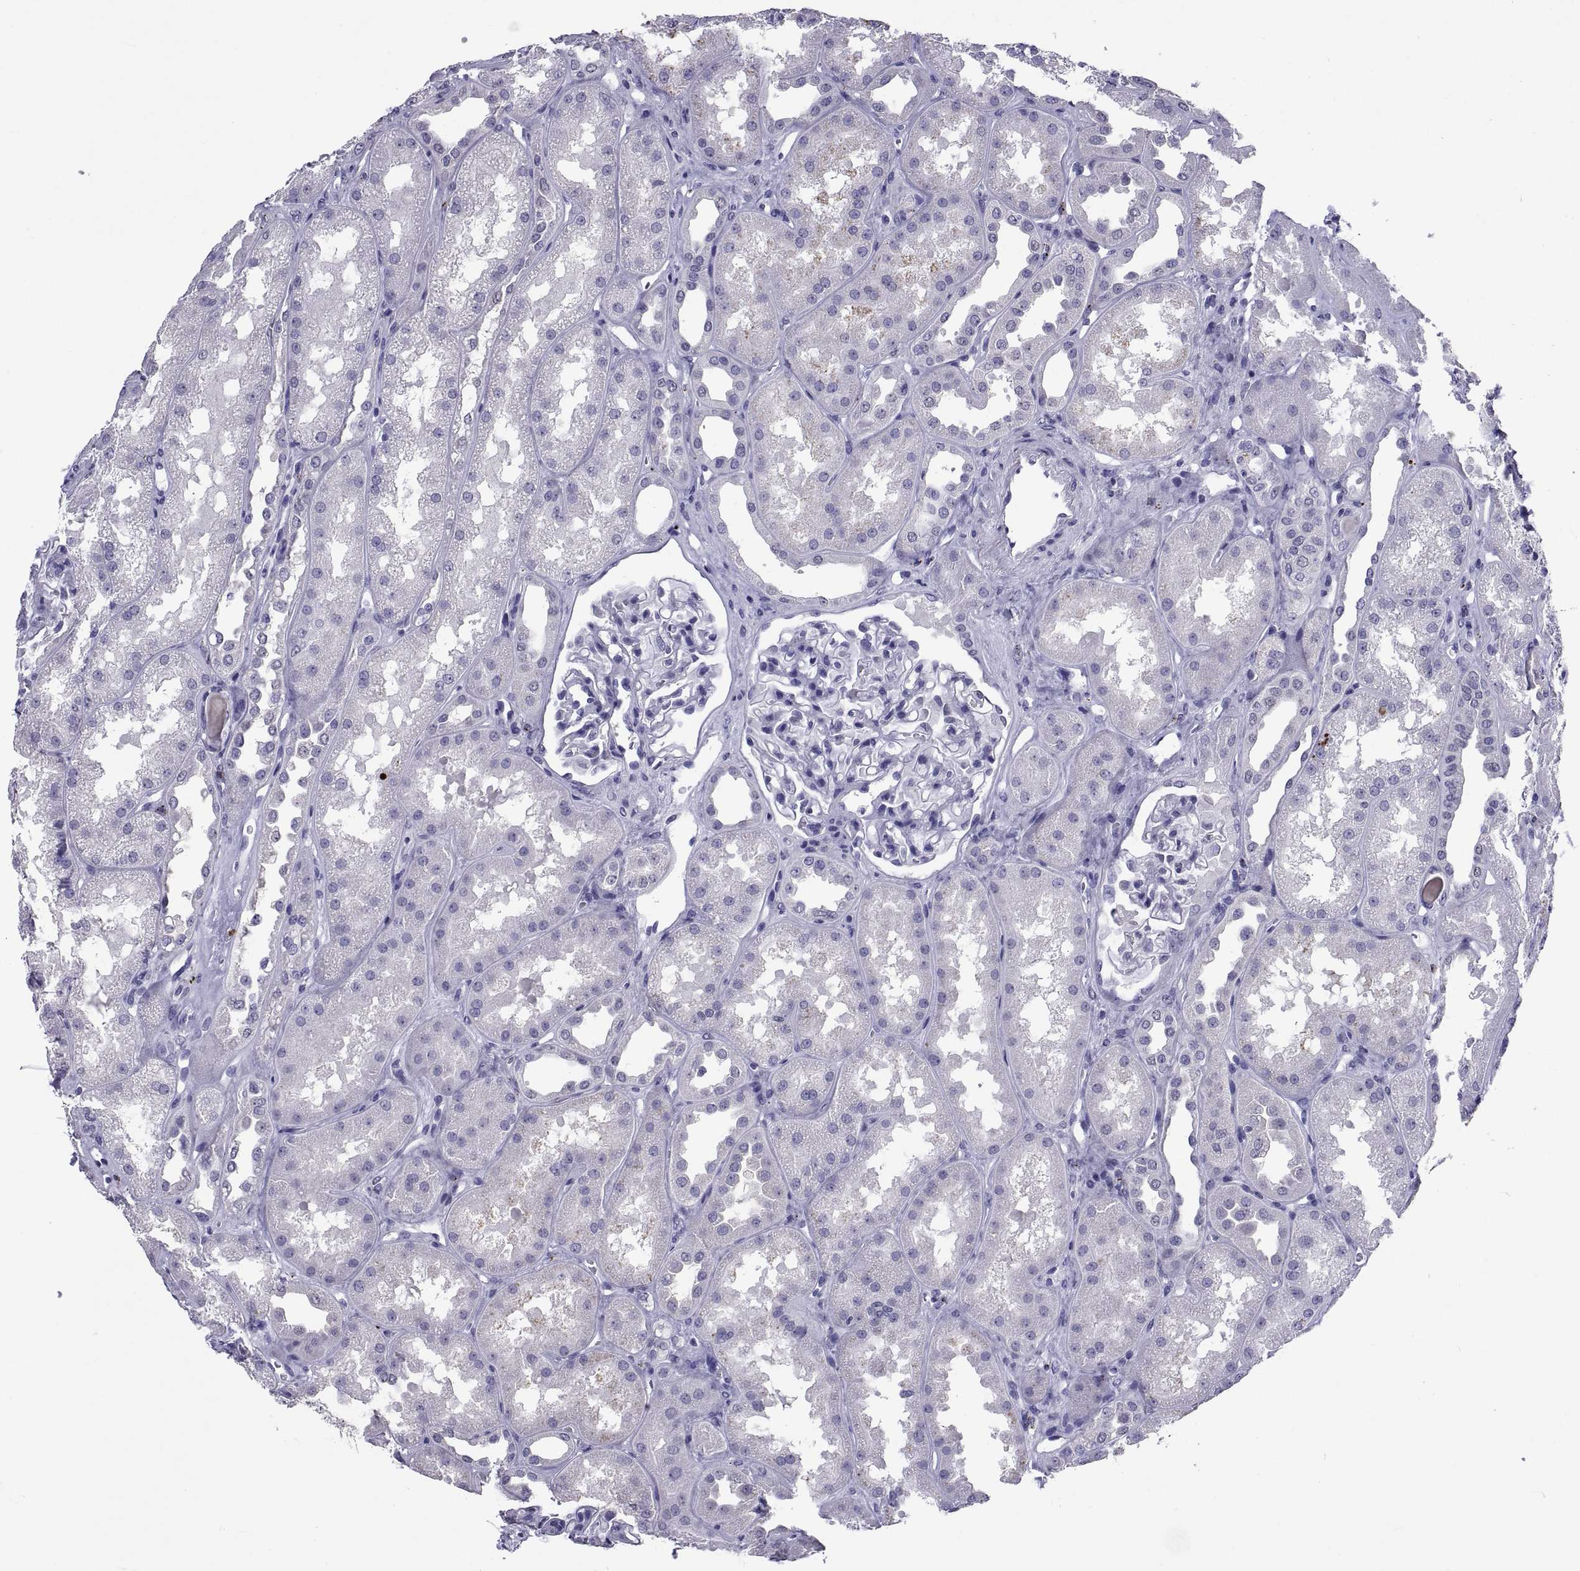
{"staining": {"intensity": "negative", "quantity": "none", "location": "none"}, "tissue": "kidney", "cell_type": "Cells in glomeruli", "image_type": "normal", "snomed": [{"axis": "morphology", "description": "Normal tissue, NOS"}, {"axis": "topography", "description": "Kidney"}], "caption": "IHC photomicrograph of unremarkable kidney: kidney stained with DAB (3,3'-diaminobenzidine) displays no significant protein staining in cells in glomeruli.", "gene": "TGFBR3L", "patient": {"sex": "male", "age": 61}}